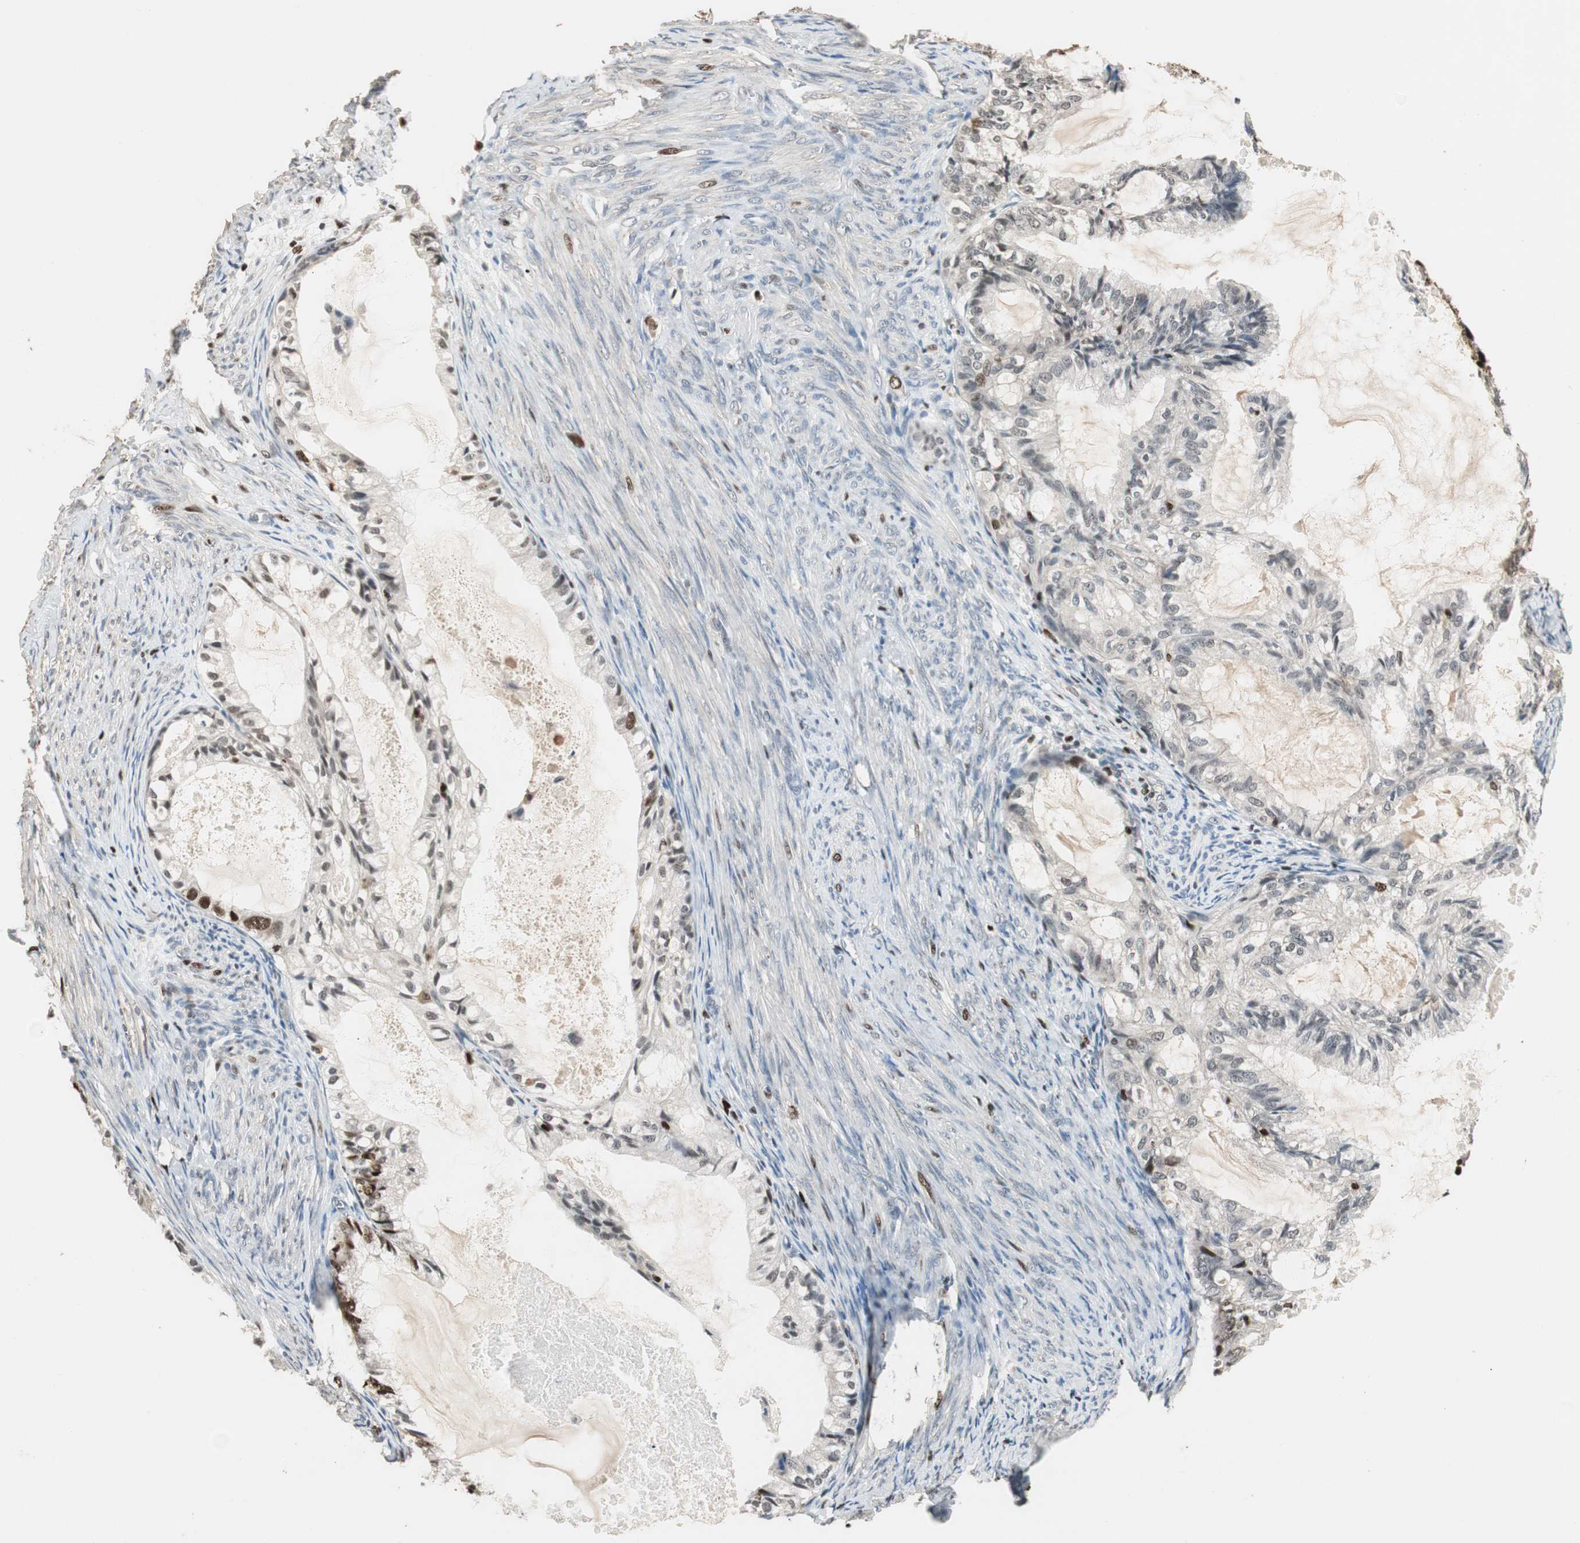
{"staining": {"intensity": "strong", "quantity": "<25%", "location": "nuclear"}, "tissue": "cervical cancer", "cell_type": "Tumor cells", "image_type": "cancer", "snomed": [{"axis": "morphology", "description": "Normal tissue, NOS"}, {"axis": "morphology", "description": "Adenocarcinoma, NOS"}, {"axis": "topography", "description": "Cervix"}, {"axis": "topography", "description": "Endometrium"}], "caption": "Cervical cancer stained for a protein (brown) reveals strong nuclear positive positivity in approximately <25% of tumor cells.", "gene": "FEN1", "patient": {"sex": "female", "age": 86}}